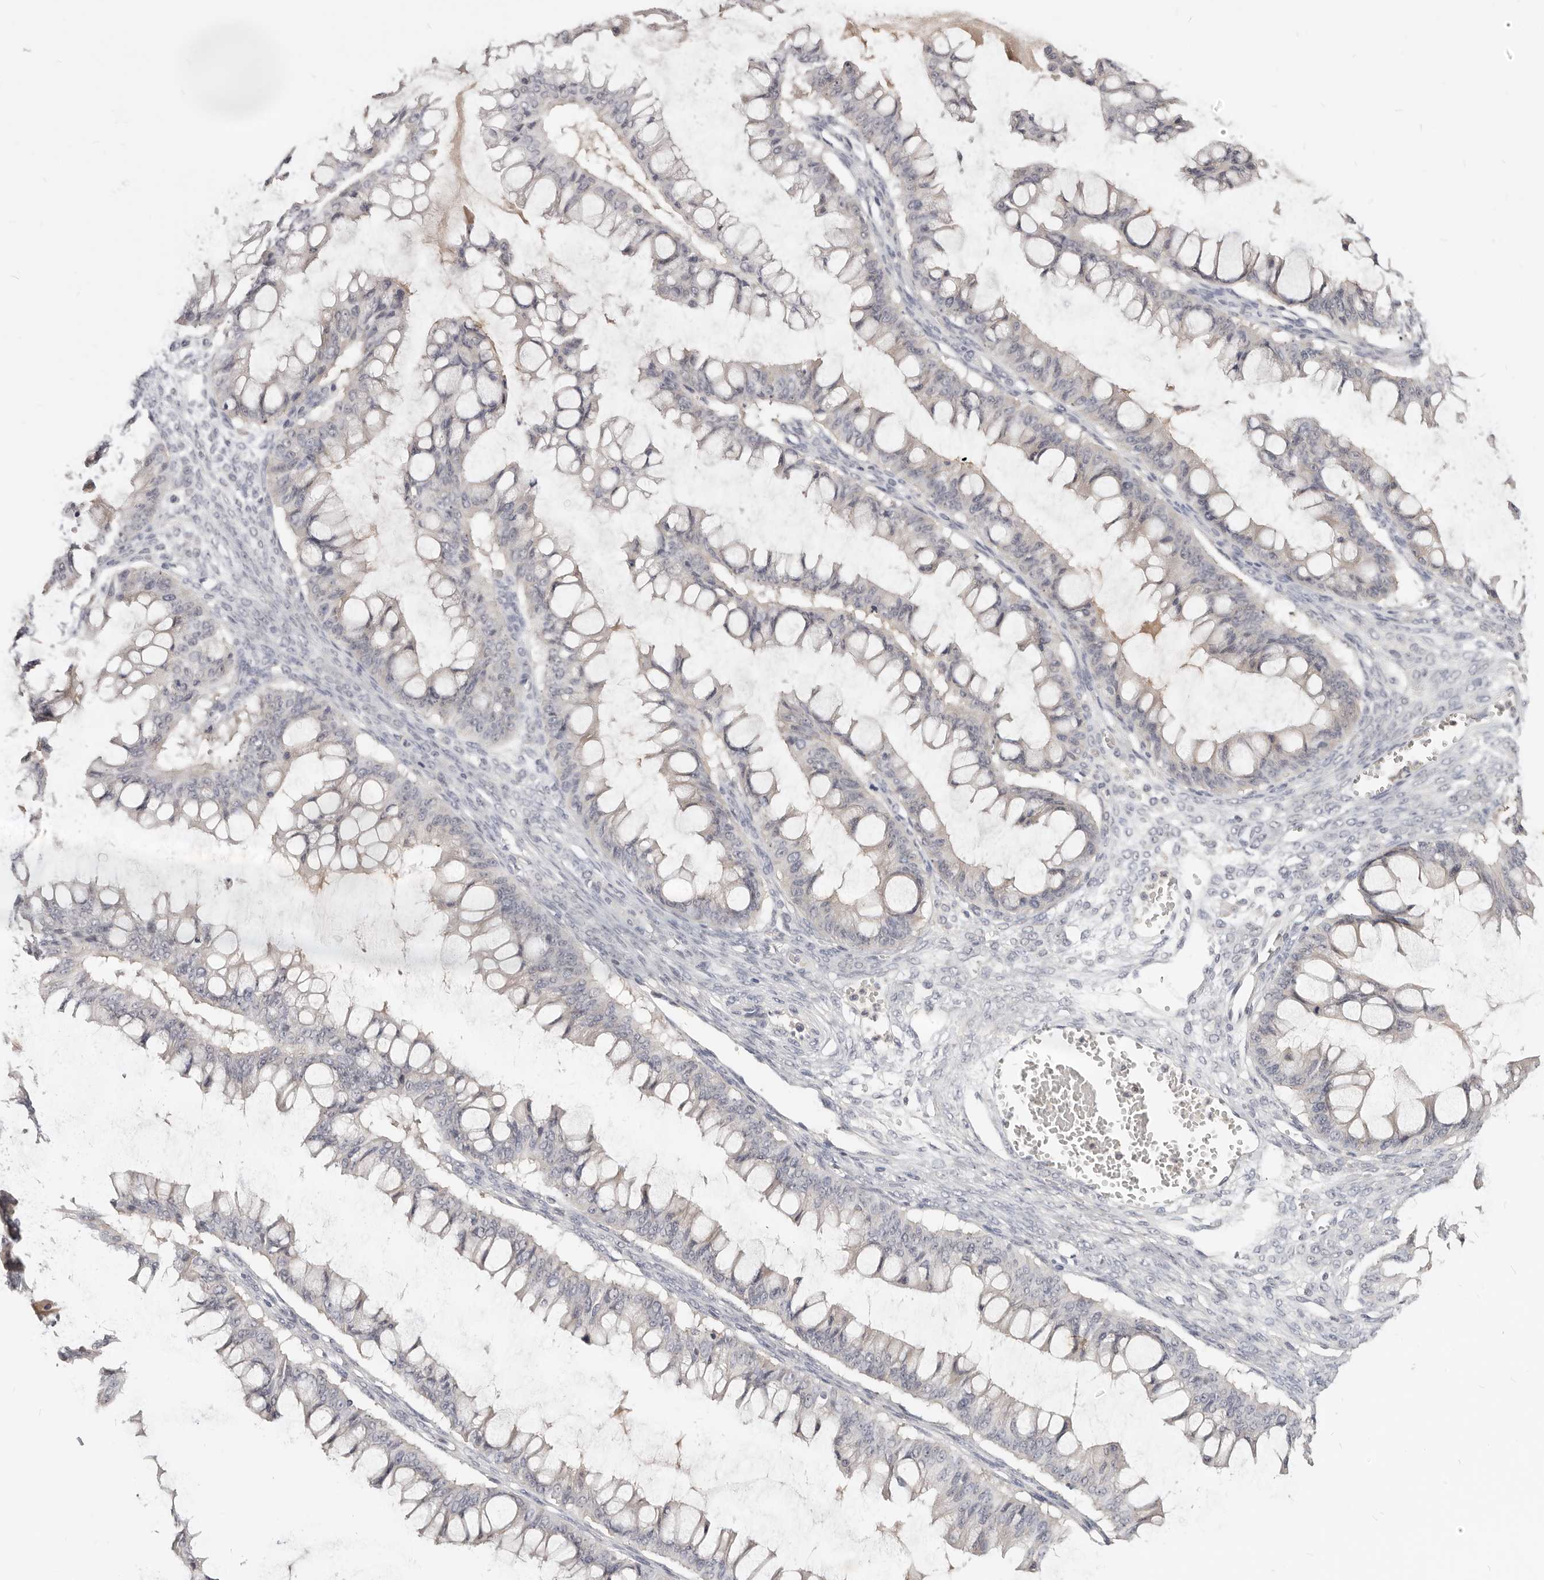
{"staining": {"intensity": "negative", "quantity": "none", "location": "none"}, "tissue": "ovarian cancer", "cell_type": "Tumor cells", "image_type": "cancer", "snomed": [{"axis": "morphology", "description": "Cystadenocarcinoma, mucinous, NOS"}, {"axis": "topography", "description": "Ovary"}], "caption": "The immunohistochemistry (IHC) histopathology image has no significant expression in tumor cells of mucinous cystadenocarcinoma (ovarian) tissue.", "gene": "TSPAN13", "patient": {"sex": "female", "age": 73}}